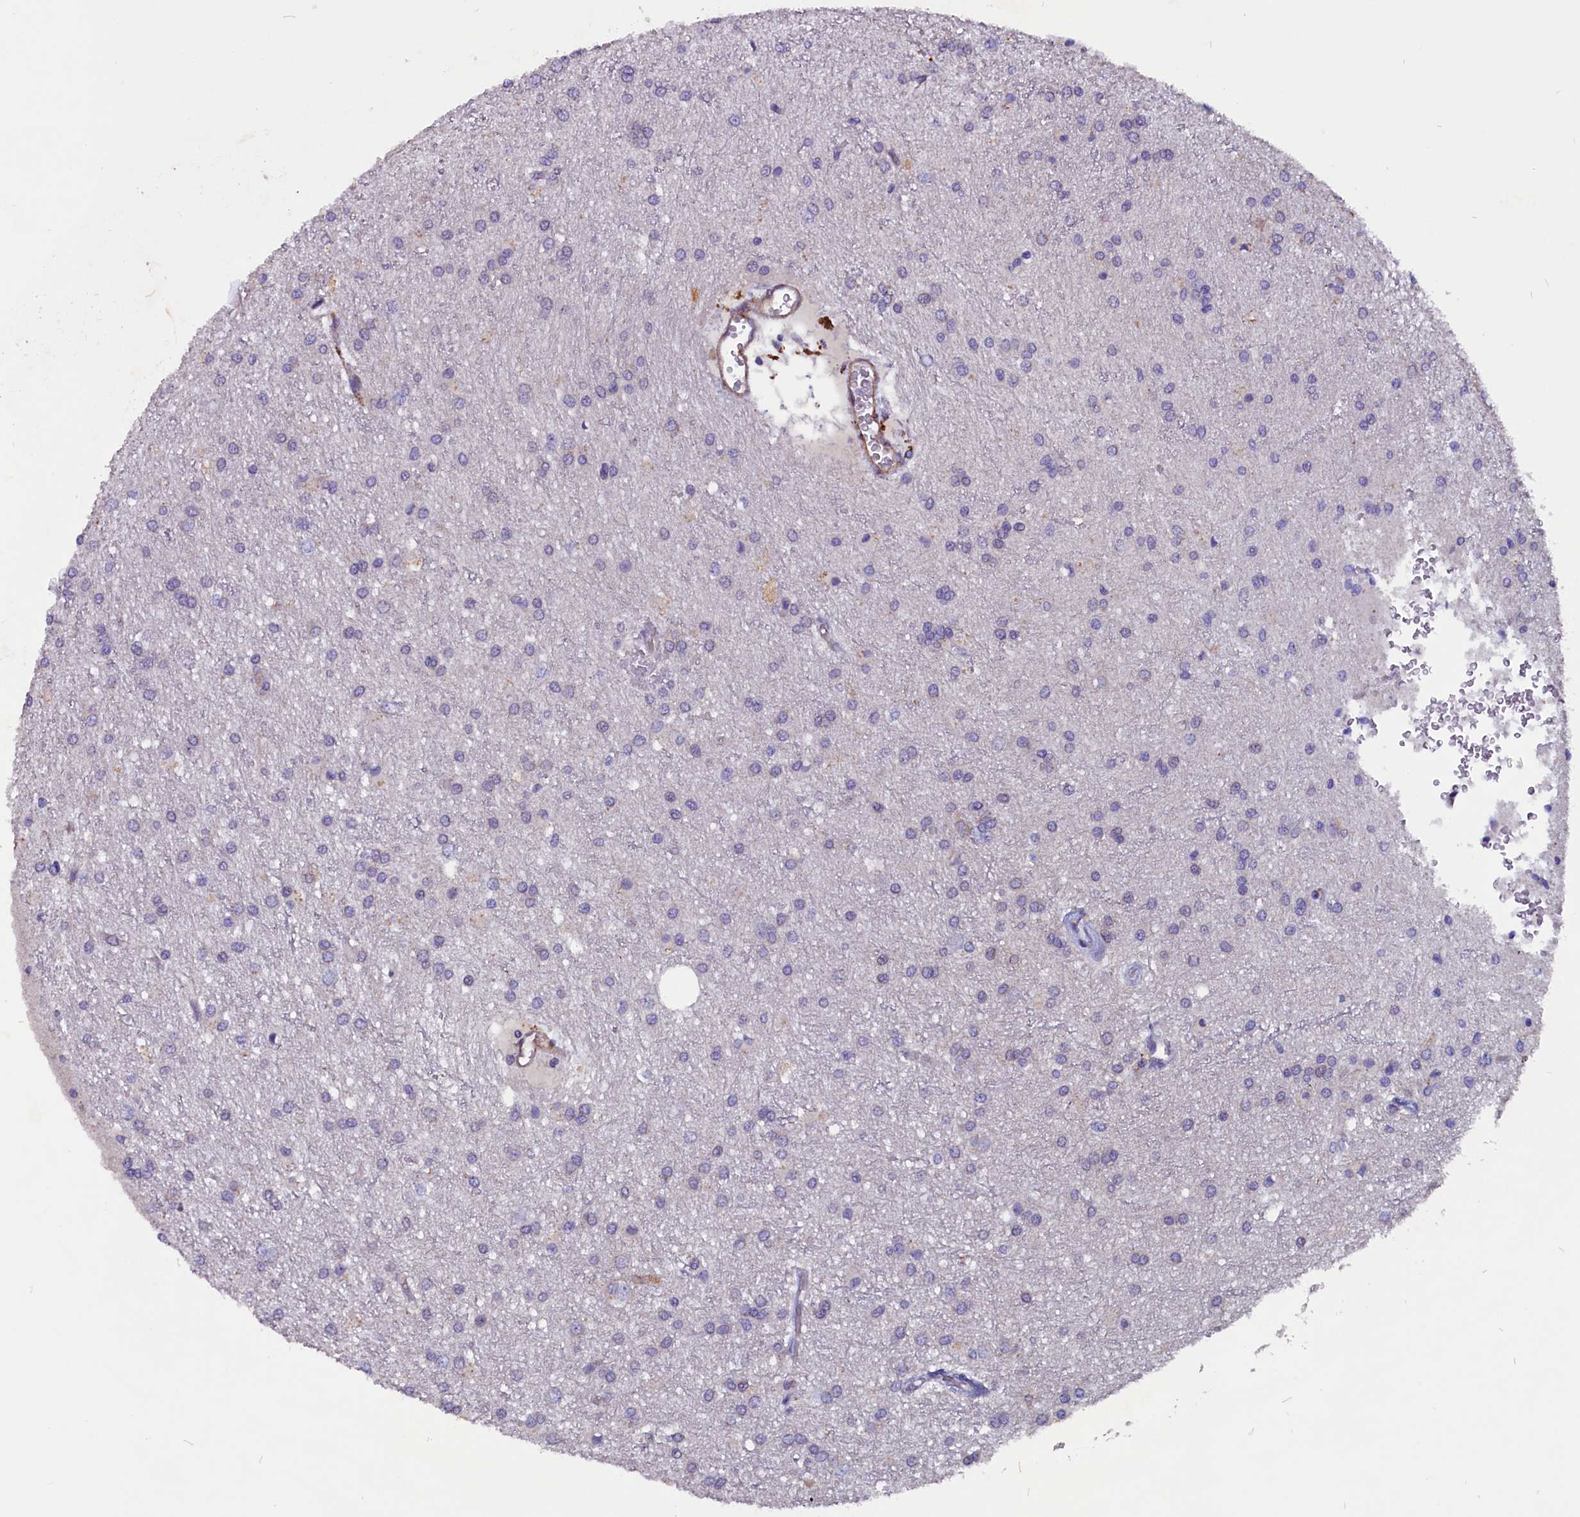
{"staining": {"intensity": "negative", "quantity": "none", "location": "none"}, "tissue": "glioma", "cell_type": "Tumor cells", "image_type": "cancer", "snomed": [{"axis": "morphology", "description": "Glioma, malignant, High grade"}, {"axis": "topography", "description": "Brain"}], "caption": "This is an immunohistochemistry (IHC) histopathology image of glioma. There is no expression in tumor cells.", "gene": "ZNF749", "patient": {"sex": "female", "age": 50}}